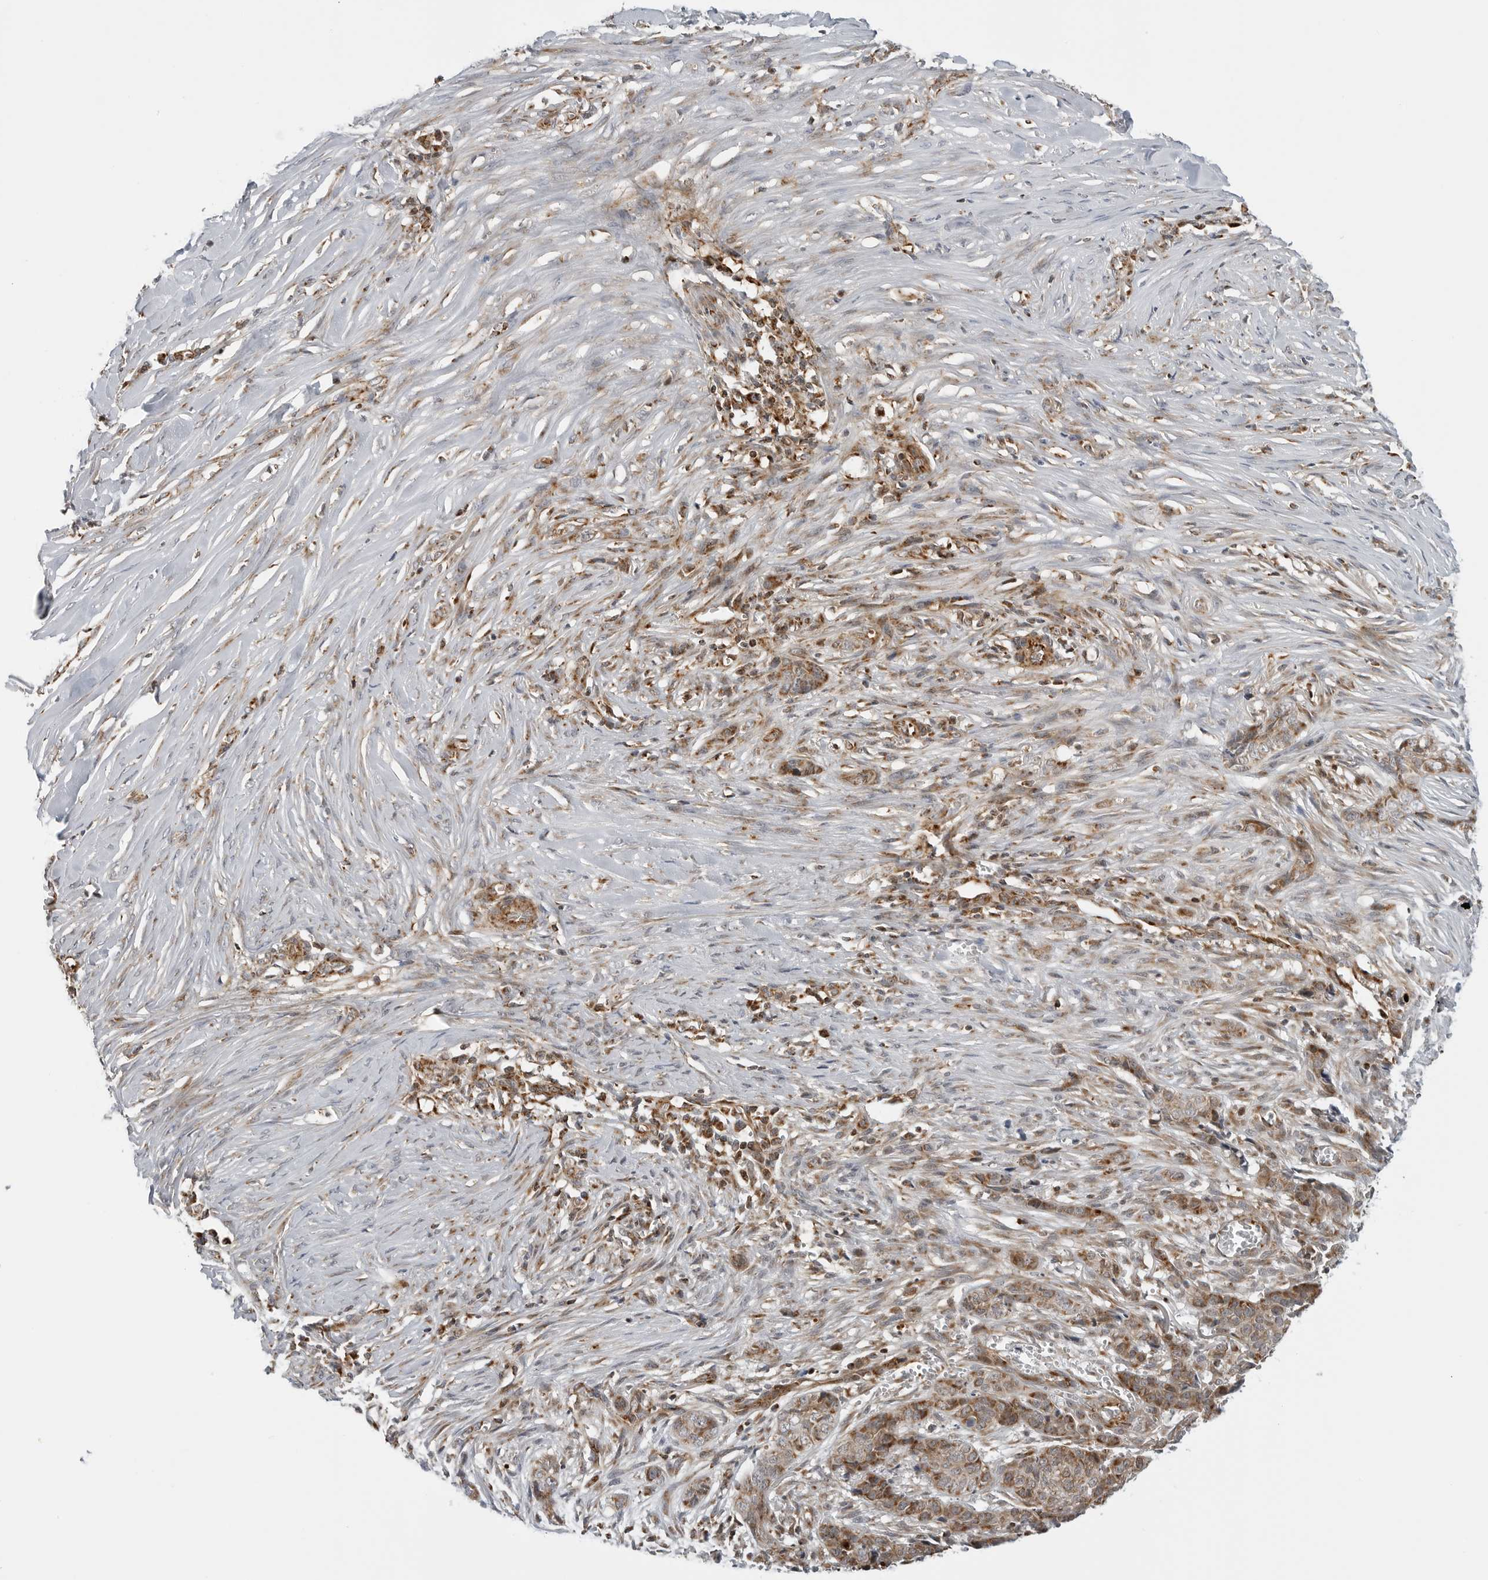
{"staining": {"intensity": "moderate", "quantity": ">75%", "location": "cytoplasmic/membranous"}, "tissue": "skin cancer", "cell_type": "Tumor cells", "image_type": "cancer", "snomed": [{"axis": "morphology", "description": "Basal cell carcinoma"}, {"axis": "topography", "description": "Skin"}], "caption": "Brown immunohistochemical staining in basal cell carcinoma (skin) shows moderate cytoplasmic/membranous staining in about >75% of tumor cells. The staining is performed using DAB (3,3'-diaminobenzidine) brown chromogen to label protein expression. The nuclei are counter-stained blue using hematoxylin.", "gene": "PEX2", "patient": {"sex": "female", "age": 64}}